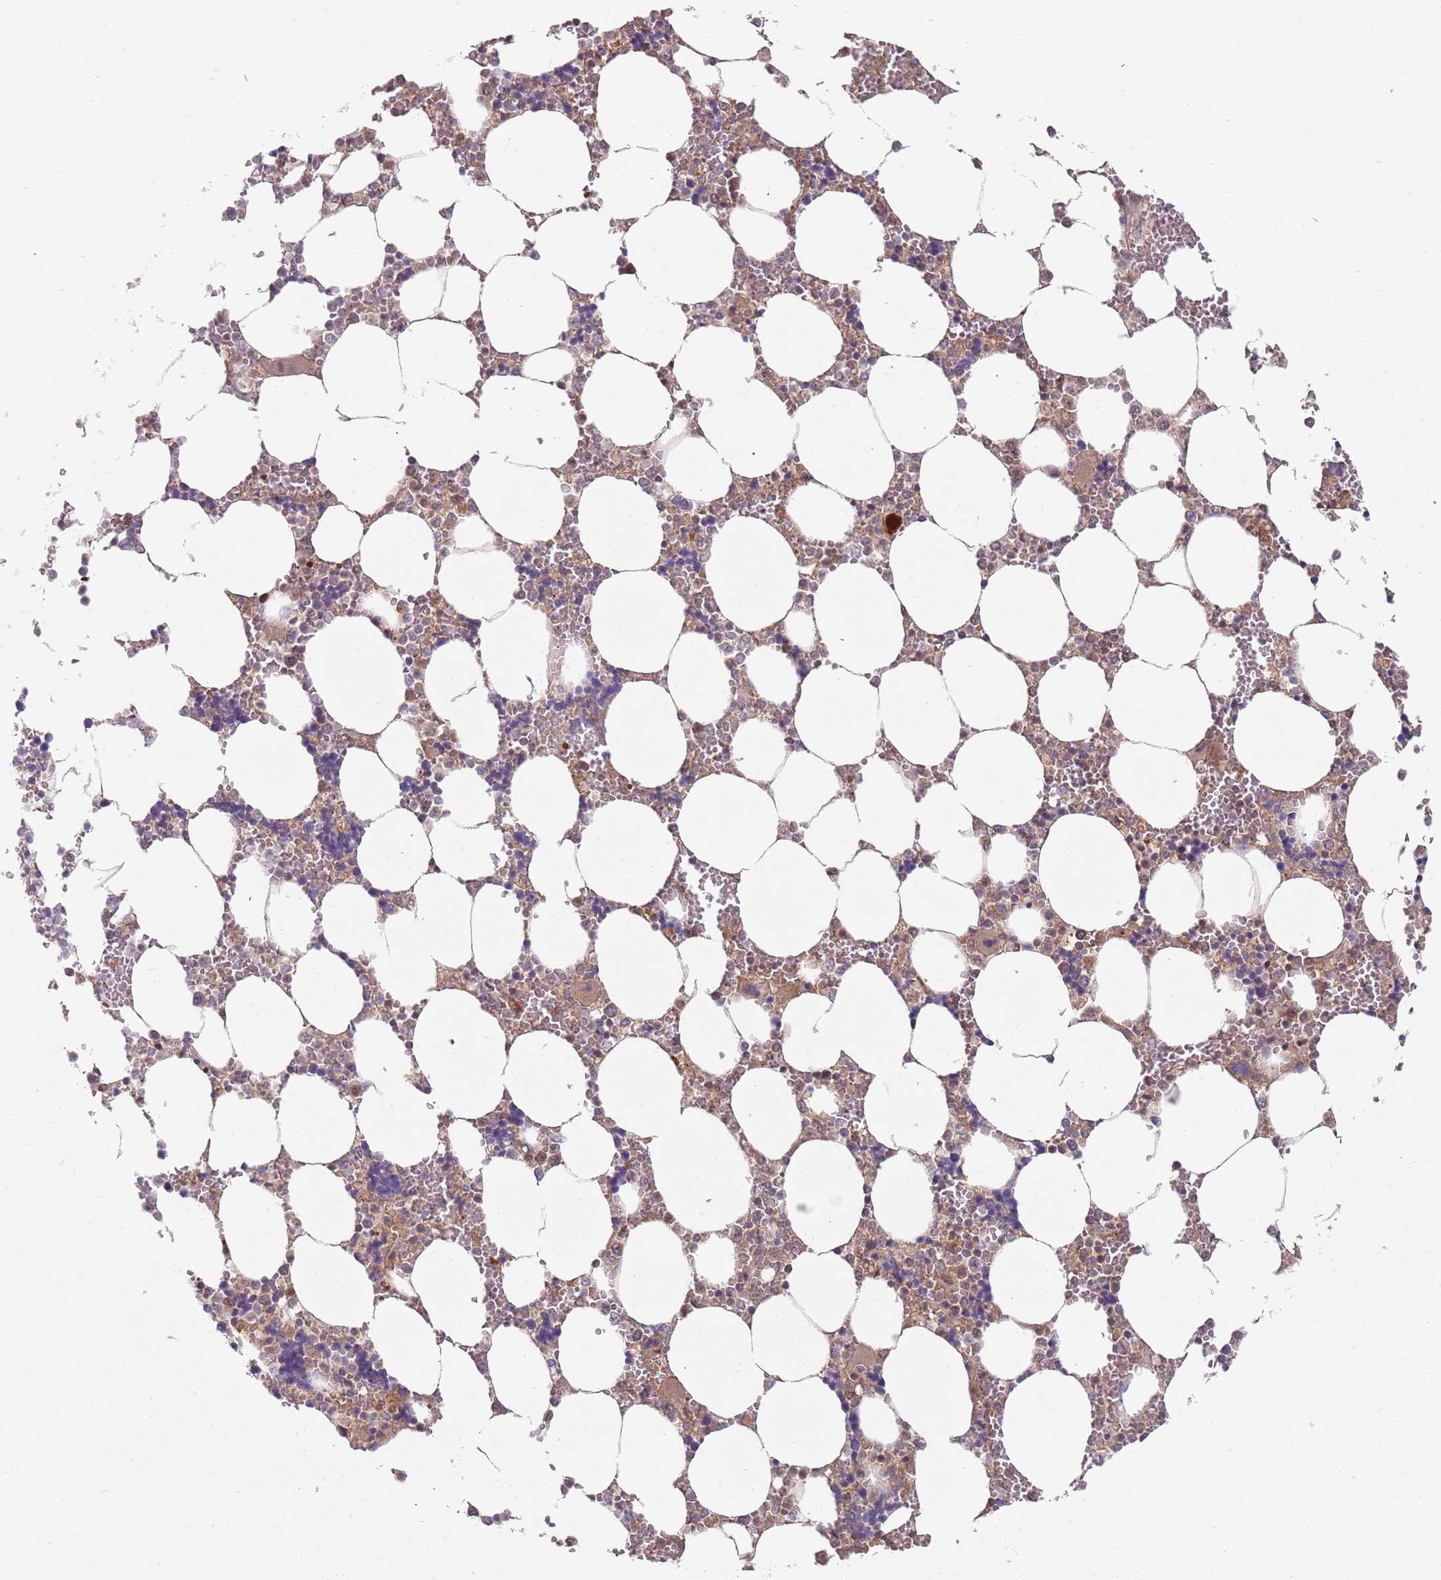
{"staining": {"intensity": "weak", "quantity": "<25%", "location": "cytoplasmic/membranous"}, "tissue": "bone marrow", "cell_type": "Hematopoietic cells", "image_type": "normal", "snomed": [{"axis": "morphology", "description": "Normal tissue, NOS"}, {"axis": "topography", "description": "Bone marrow"}], "caption": "Immunohistochemical staining of unremarkable bone marrow reveals no significant staining in hematopoietic cells.", "gene": "GSDMD", "patient": {"sex": "male", "age": 64}}